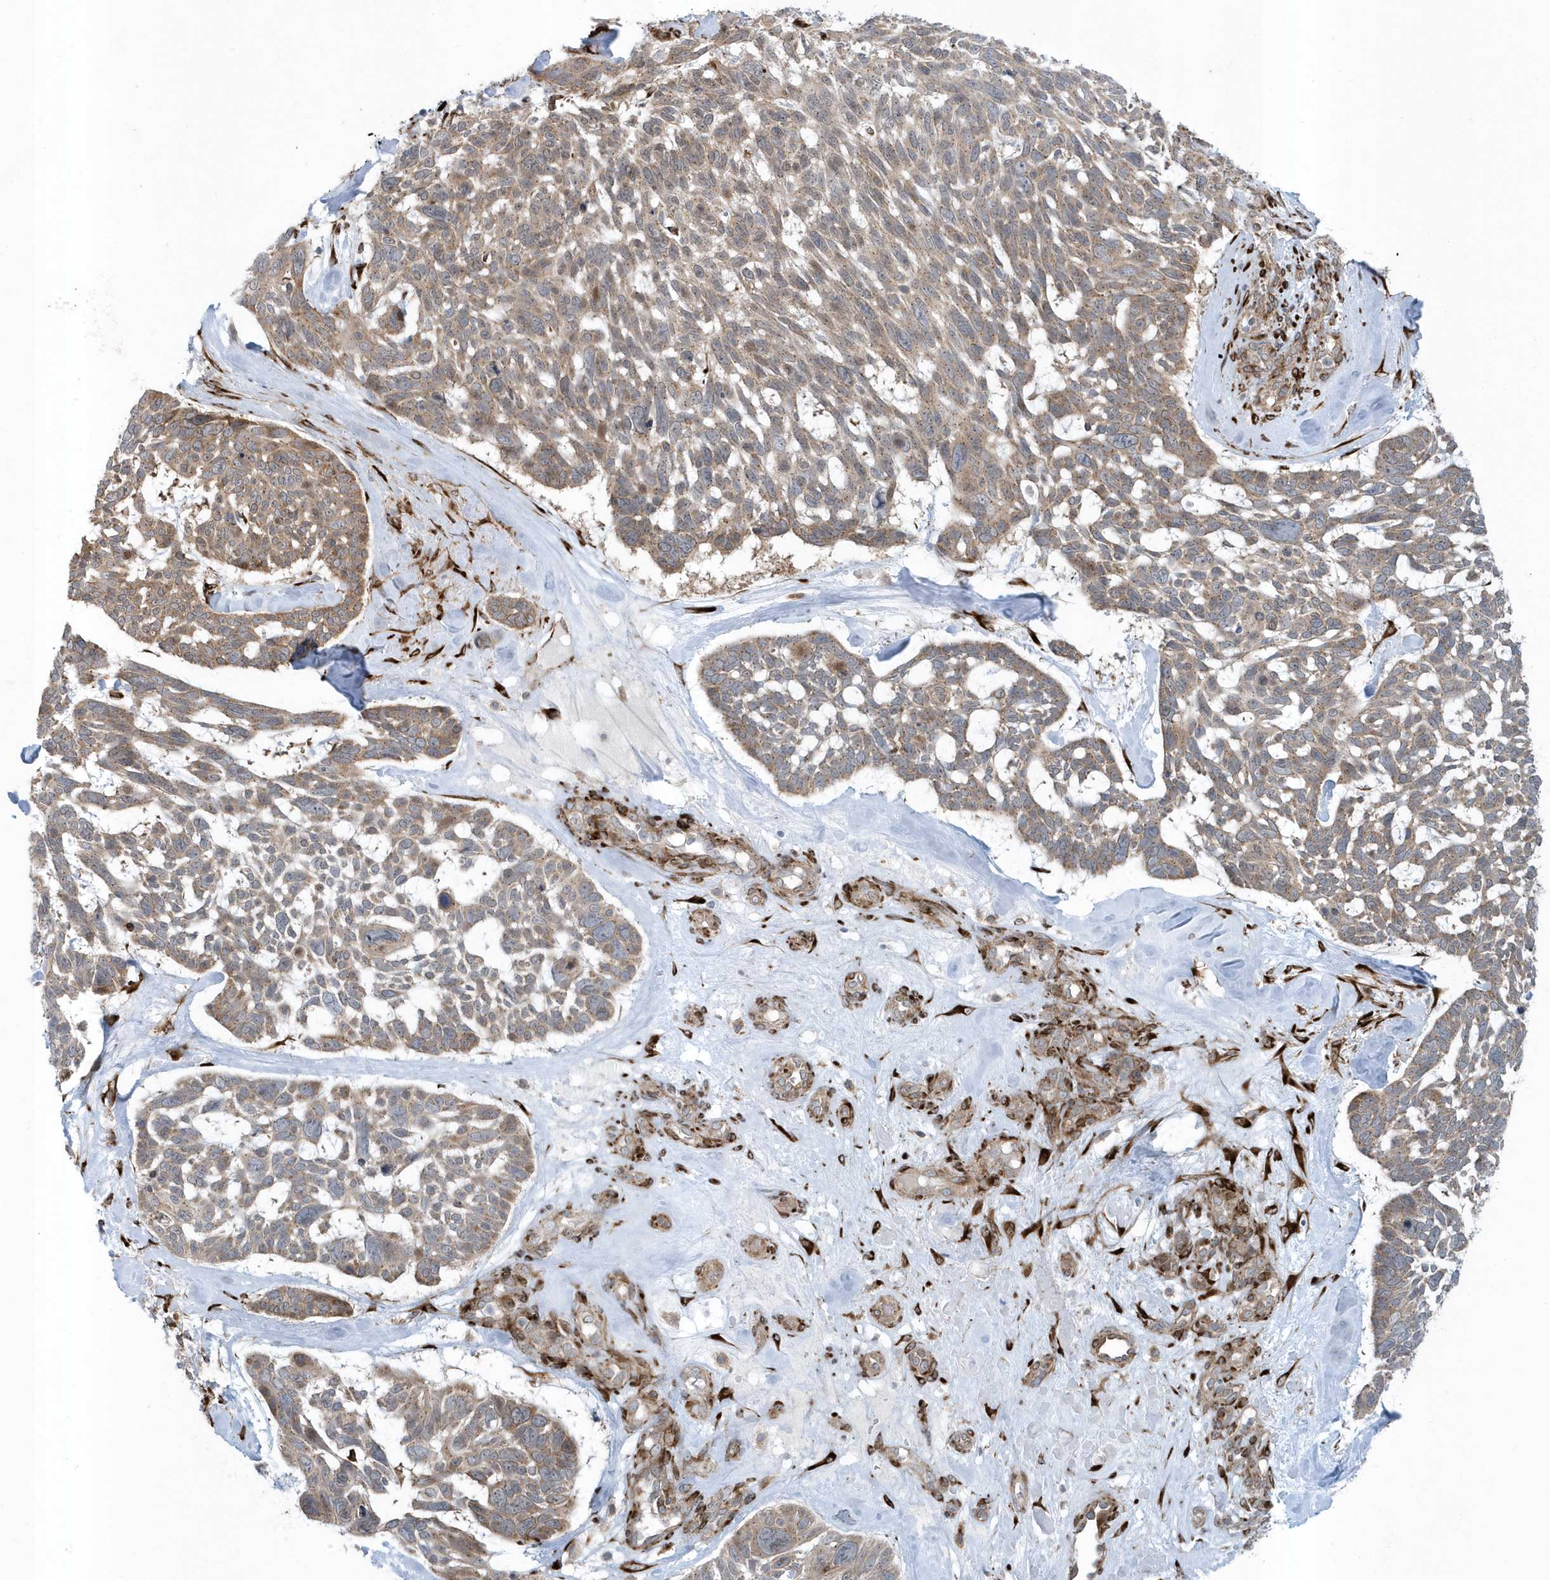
{"staining": {"intensity": "weak", "quantity": ">75%", "location": "cytoplasmic/membranous"}, "tissue": "skin cancer", "cell_type": "Tumor cells", "image_type": "cancer", "snomed": [{"axis": "morphology", "description": "Basal cell carcinoma"}, {"axis": "topography", "description": "Skin"}], "caption": "An image showing weak cytoplasmic/membranous expression in approximately >75% of tumor cells in skin basal cell carcinoma, as visualized by brown immunohistochemical staining.", "gene": "FAM98A", "patient": {"sex": "male", "age": 88}}